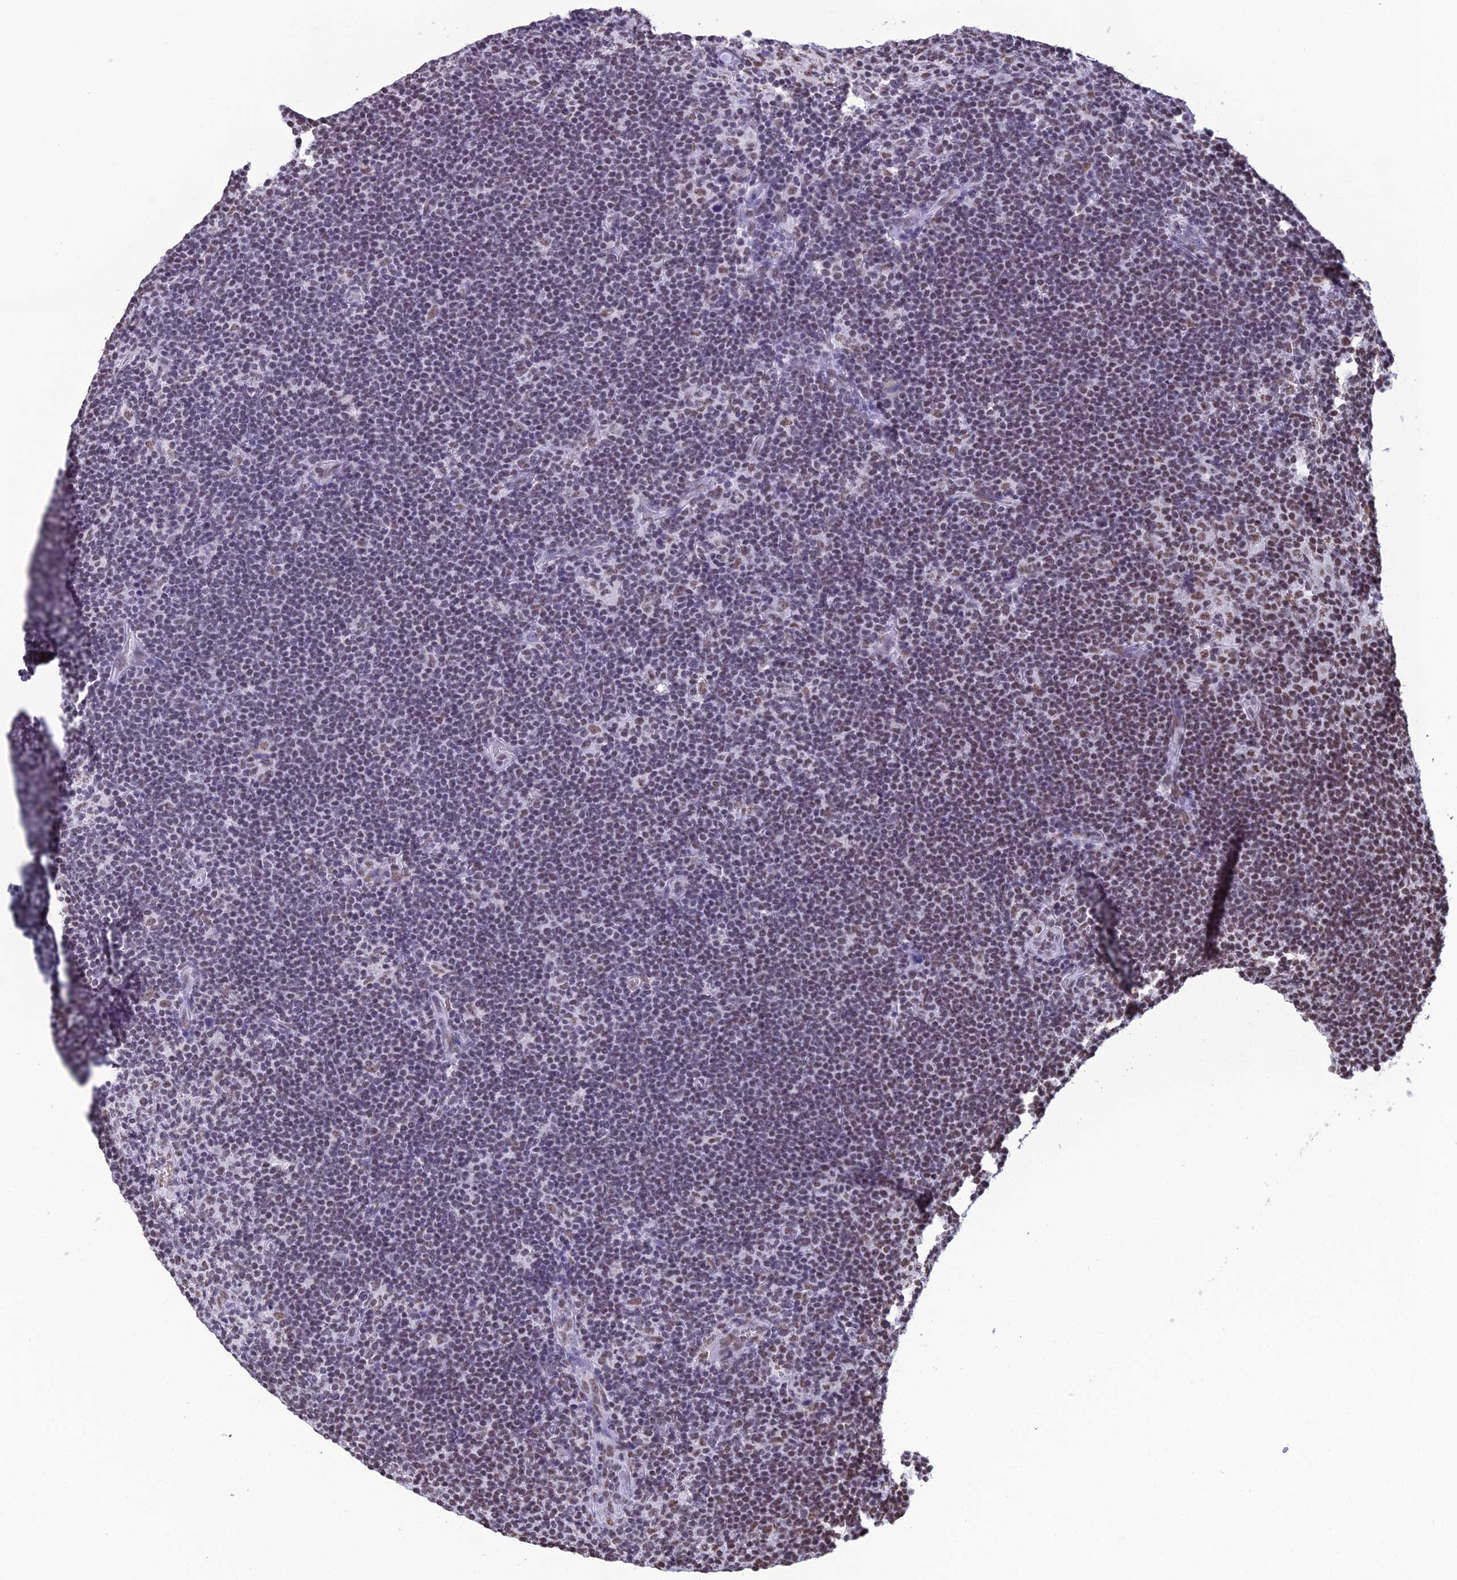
{"staining": {"intensity": "negative", "quantity": "none", "location": "none"}, "tissue": "lymphoma", "cell_type": "Tumor cells", "image_type": "cancer", "snomed": [{"axis": "morphology", "description": "Hodgkin's disease, NOS"}, {"axis": "topography", "description": "Lymph node"}], "caption": "Tumor cells show no significant protein staining in lymphoma. (Brightfield microscopy of DAB (3,3'-diaminobenzidine) IHC at high magnification).", "gene": "PRAMEF12", "patient": {"sex": "female", "age": 57}}